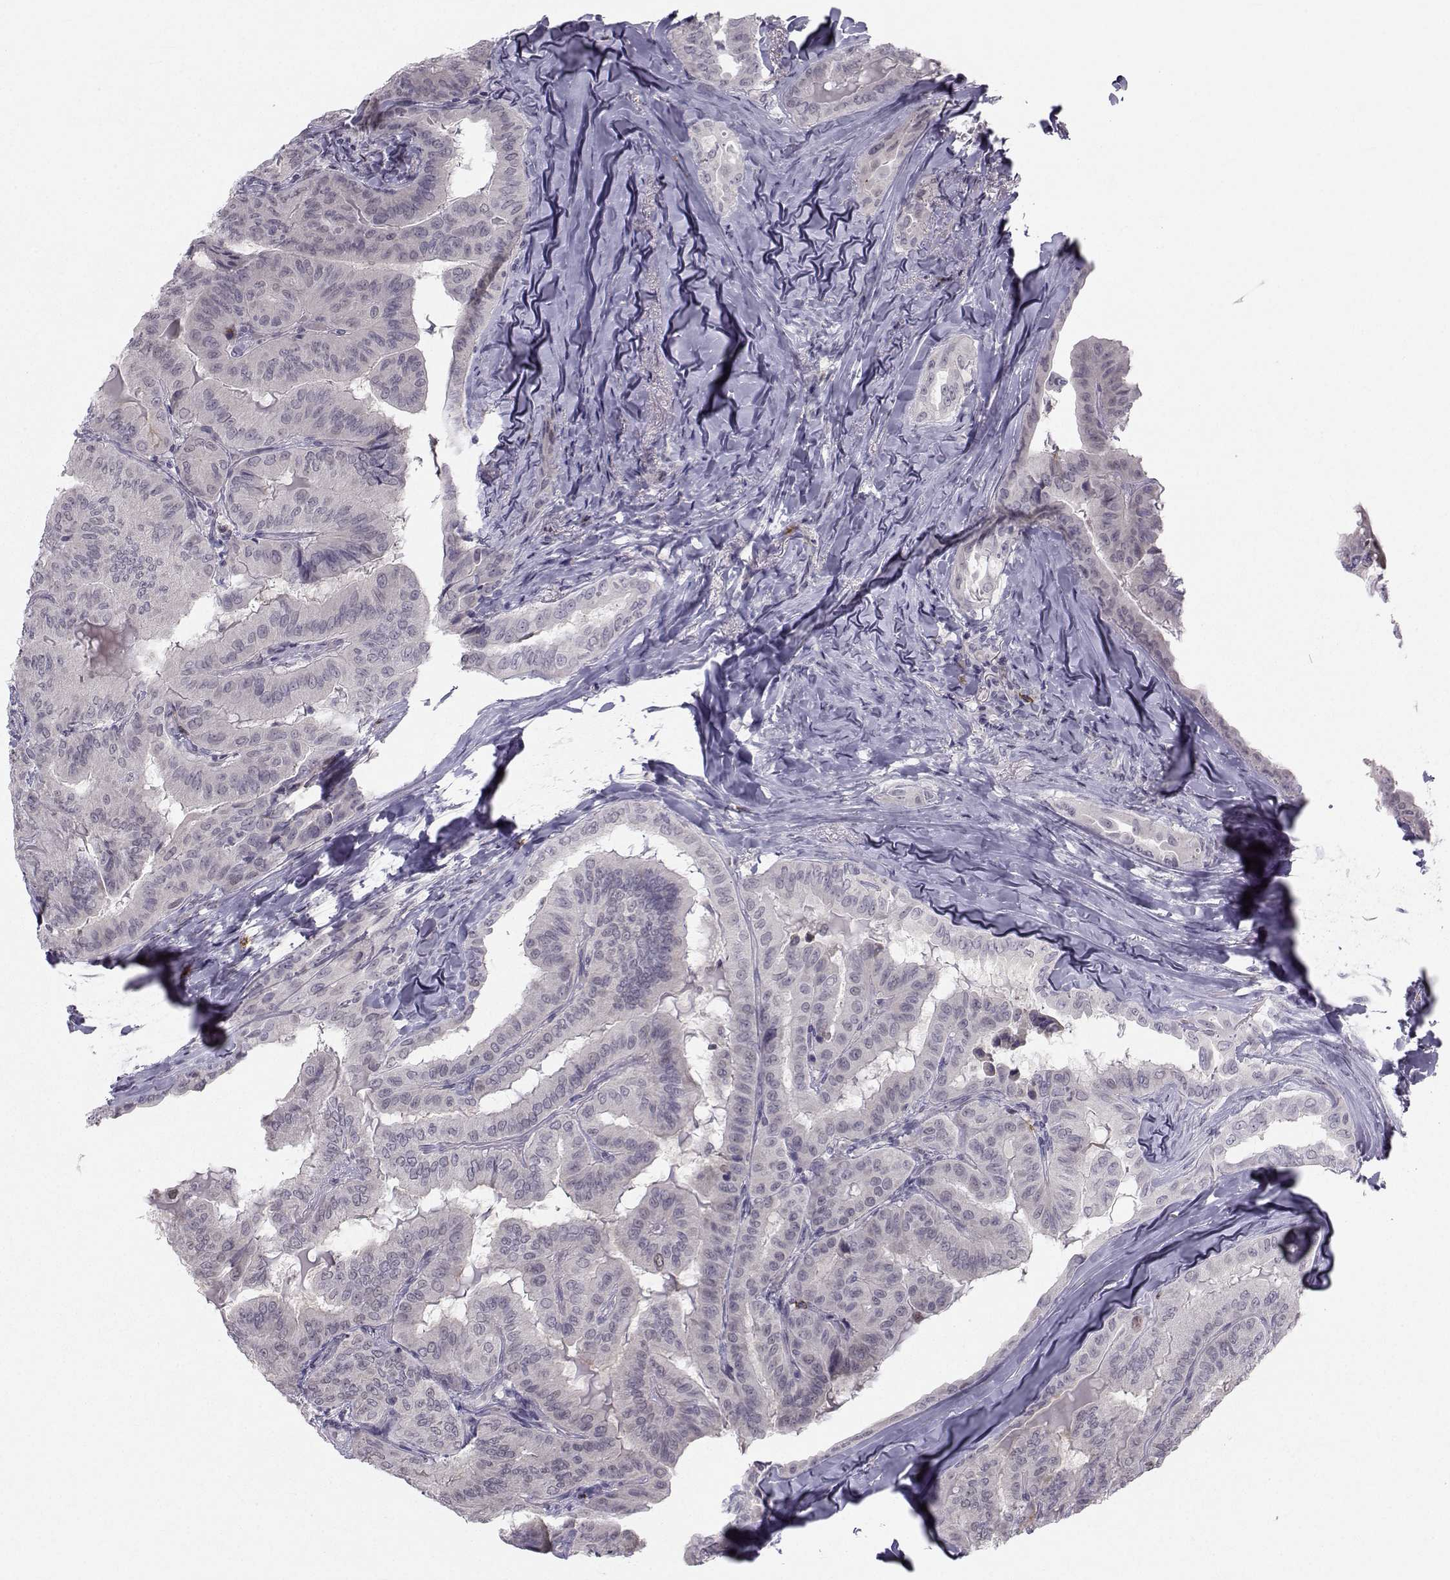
{"staining": {"intensity": "negative", "quantity": "none", "location": "none"}, "tissue": "thyroid cancer", "cell_type": "Tumor cells", "image_type": "cancer", "snomed": [{"axis": "morphology", "description": "Papillary adenocarcinoma, NOS"}, {"axis": "topography", "description": "Thyroid gland"}], "caption": "Tumor cells are negative for brown protein staining in thyroid cancer.", "gene": "LRP8", "patient": {"sex": "female", "age": 68}}